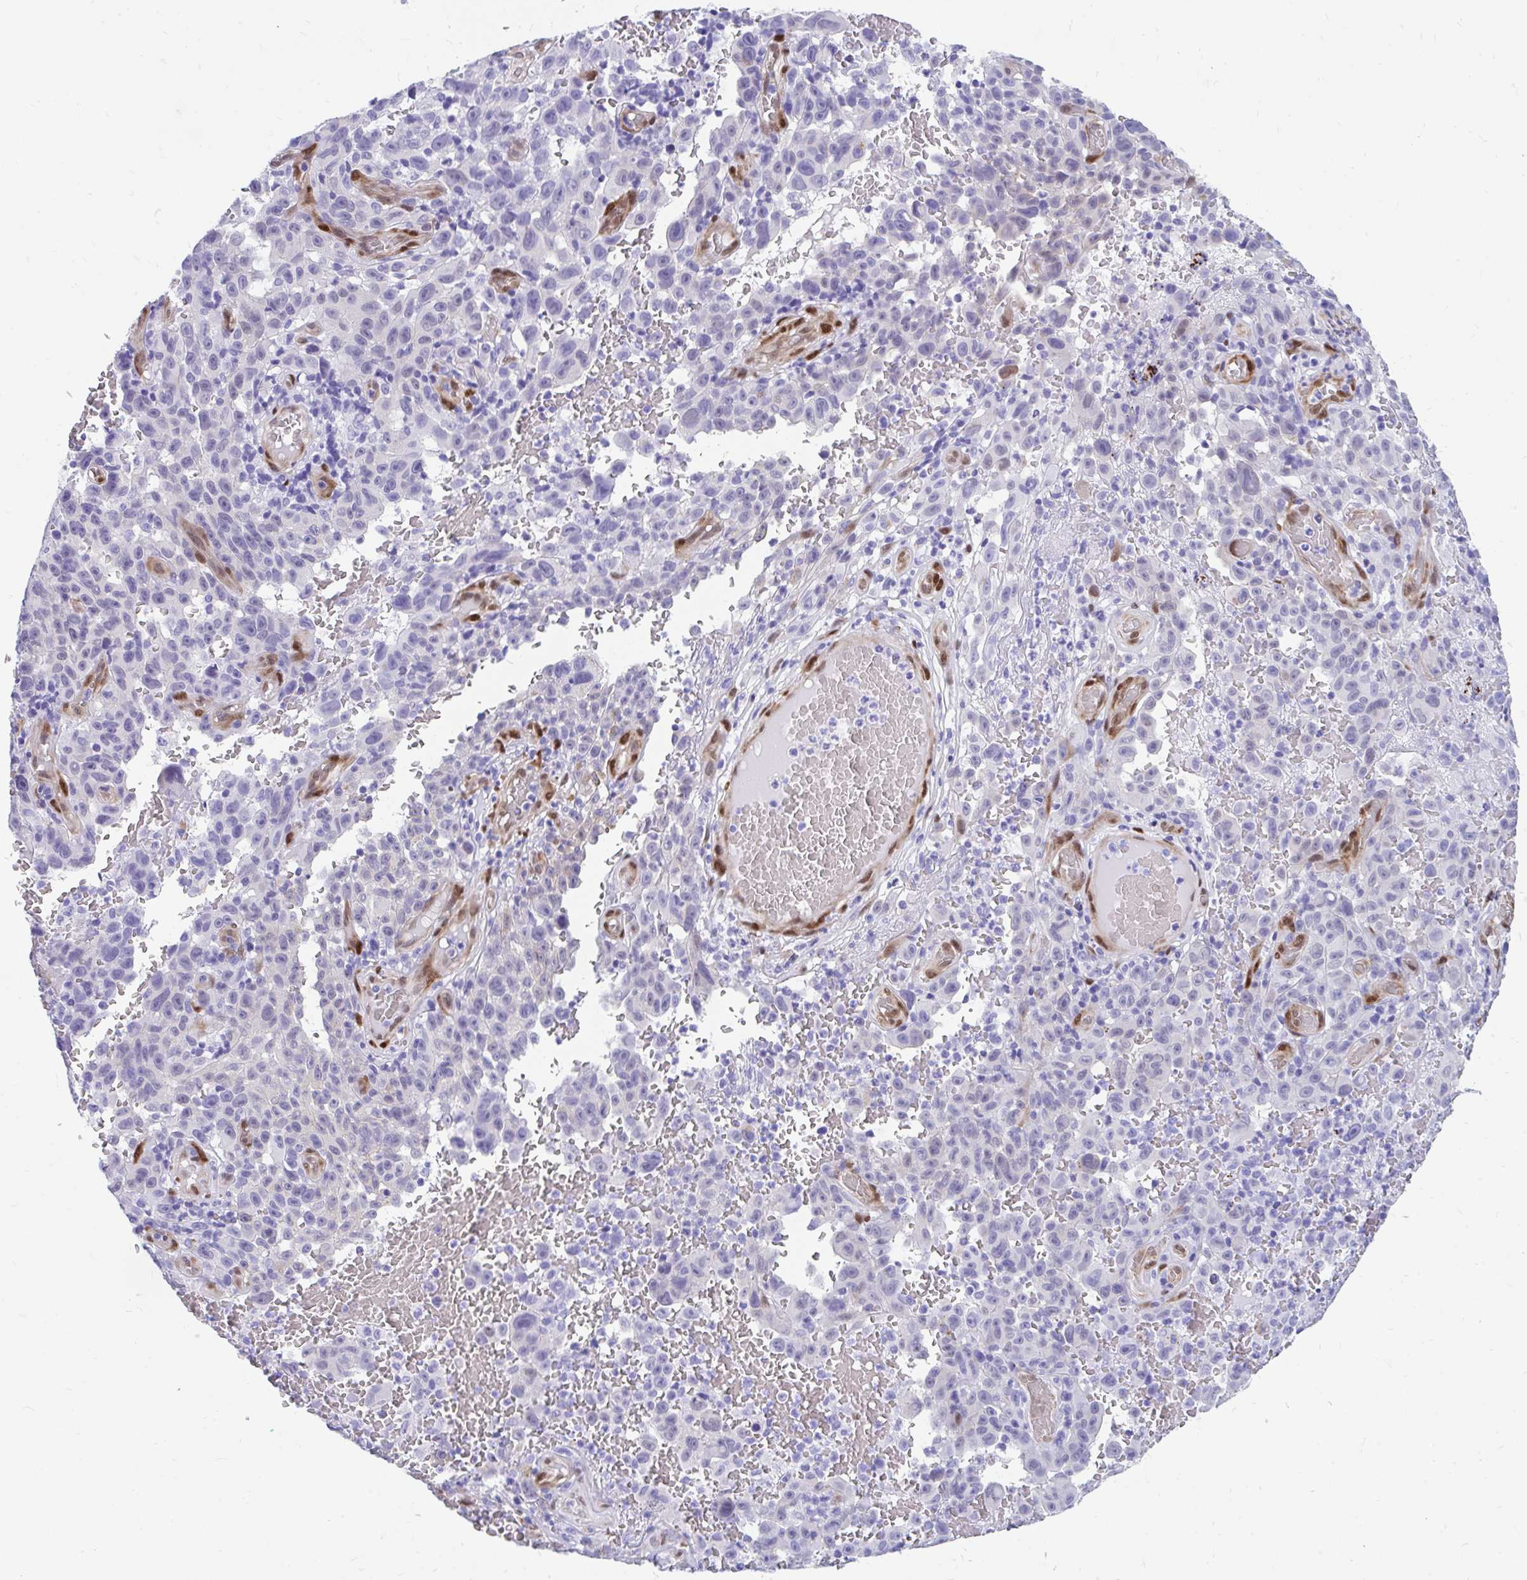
{"staining": {"intensity": "negative", "quantity": "none", "location": "none"}, "tissue": "melanoma", "cell_type": "Tumor cells", "image_type": "cancer", "snomed": [{"axis": "morphology", "description": "Malignant melanoma, NOS"}, {"axis": "topography", "description": "Skin"}], "caption": "Immunohistochemistry photomicrograph of human malignant melanoma stained for a protein (brown), which exhibits no positivity in tumor cells.", "gene": "RBPMS", "patient": {"sex": "female", "age": 82}}